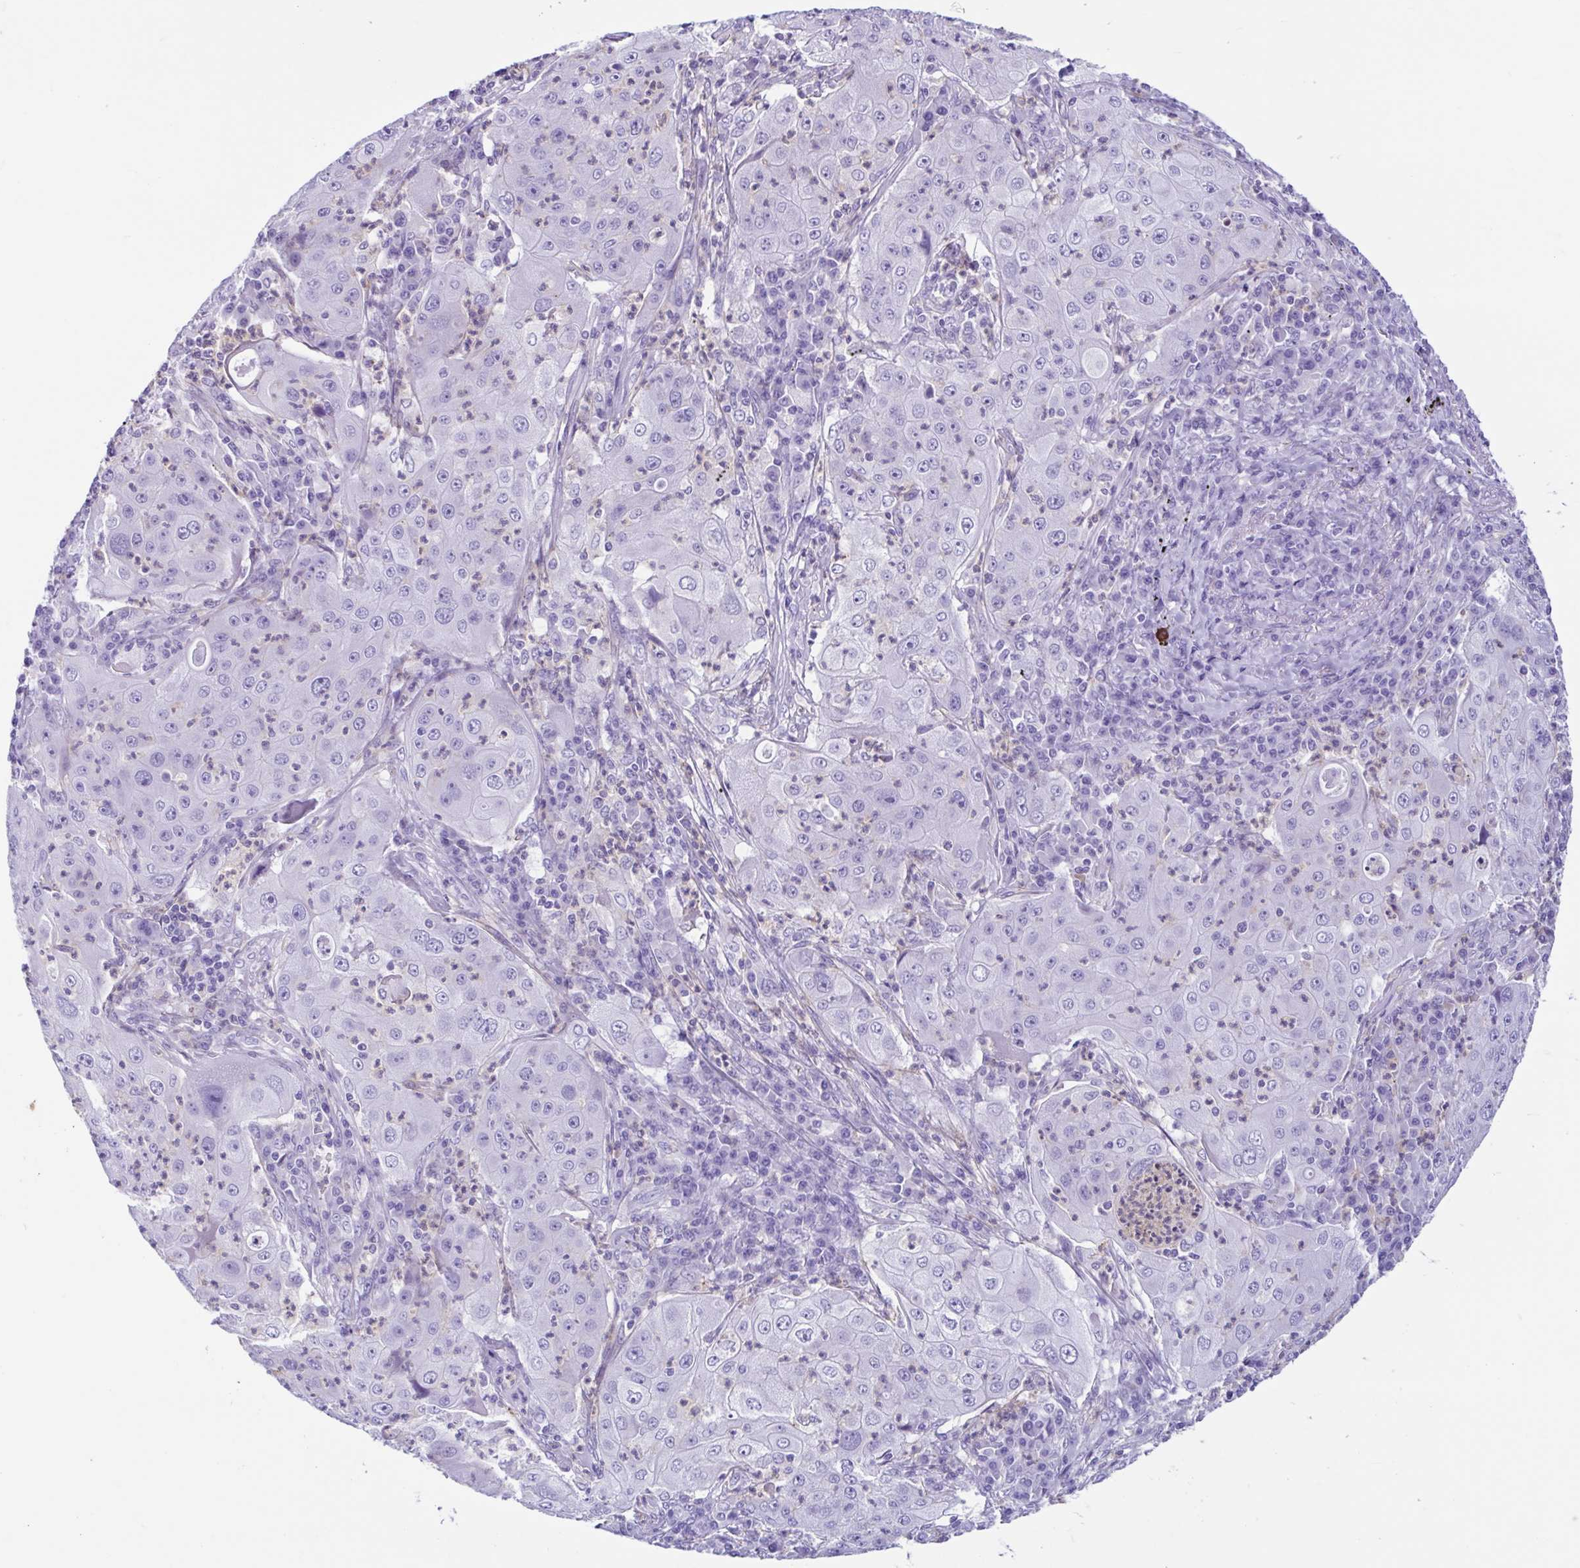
{"staining": {"intensity": "negative", "quantity": "none", "location": "none"}, "tissue": "lung cancer", "cell_type": "Tumor cells", "image_type": "cancer", "snomed": [{"axis": "morphology", "description": "Squamous cell carcinoma, NOS"}, {"axis": "topography", "description": "Lung"}], "caption": "Tumor cells are negative for brown protein staining in lung squamous cell carcinoma.", "gene": "CYP11B1", "patient": {"sex": "female", "age": 59}}